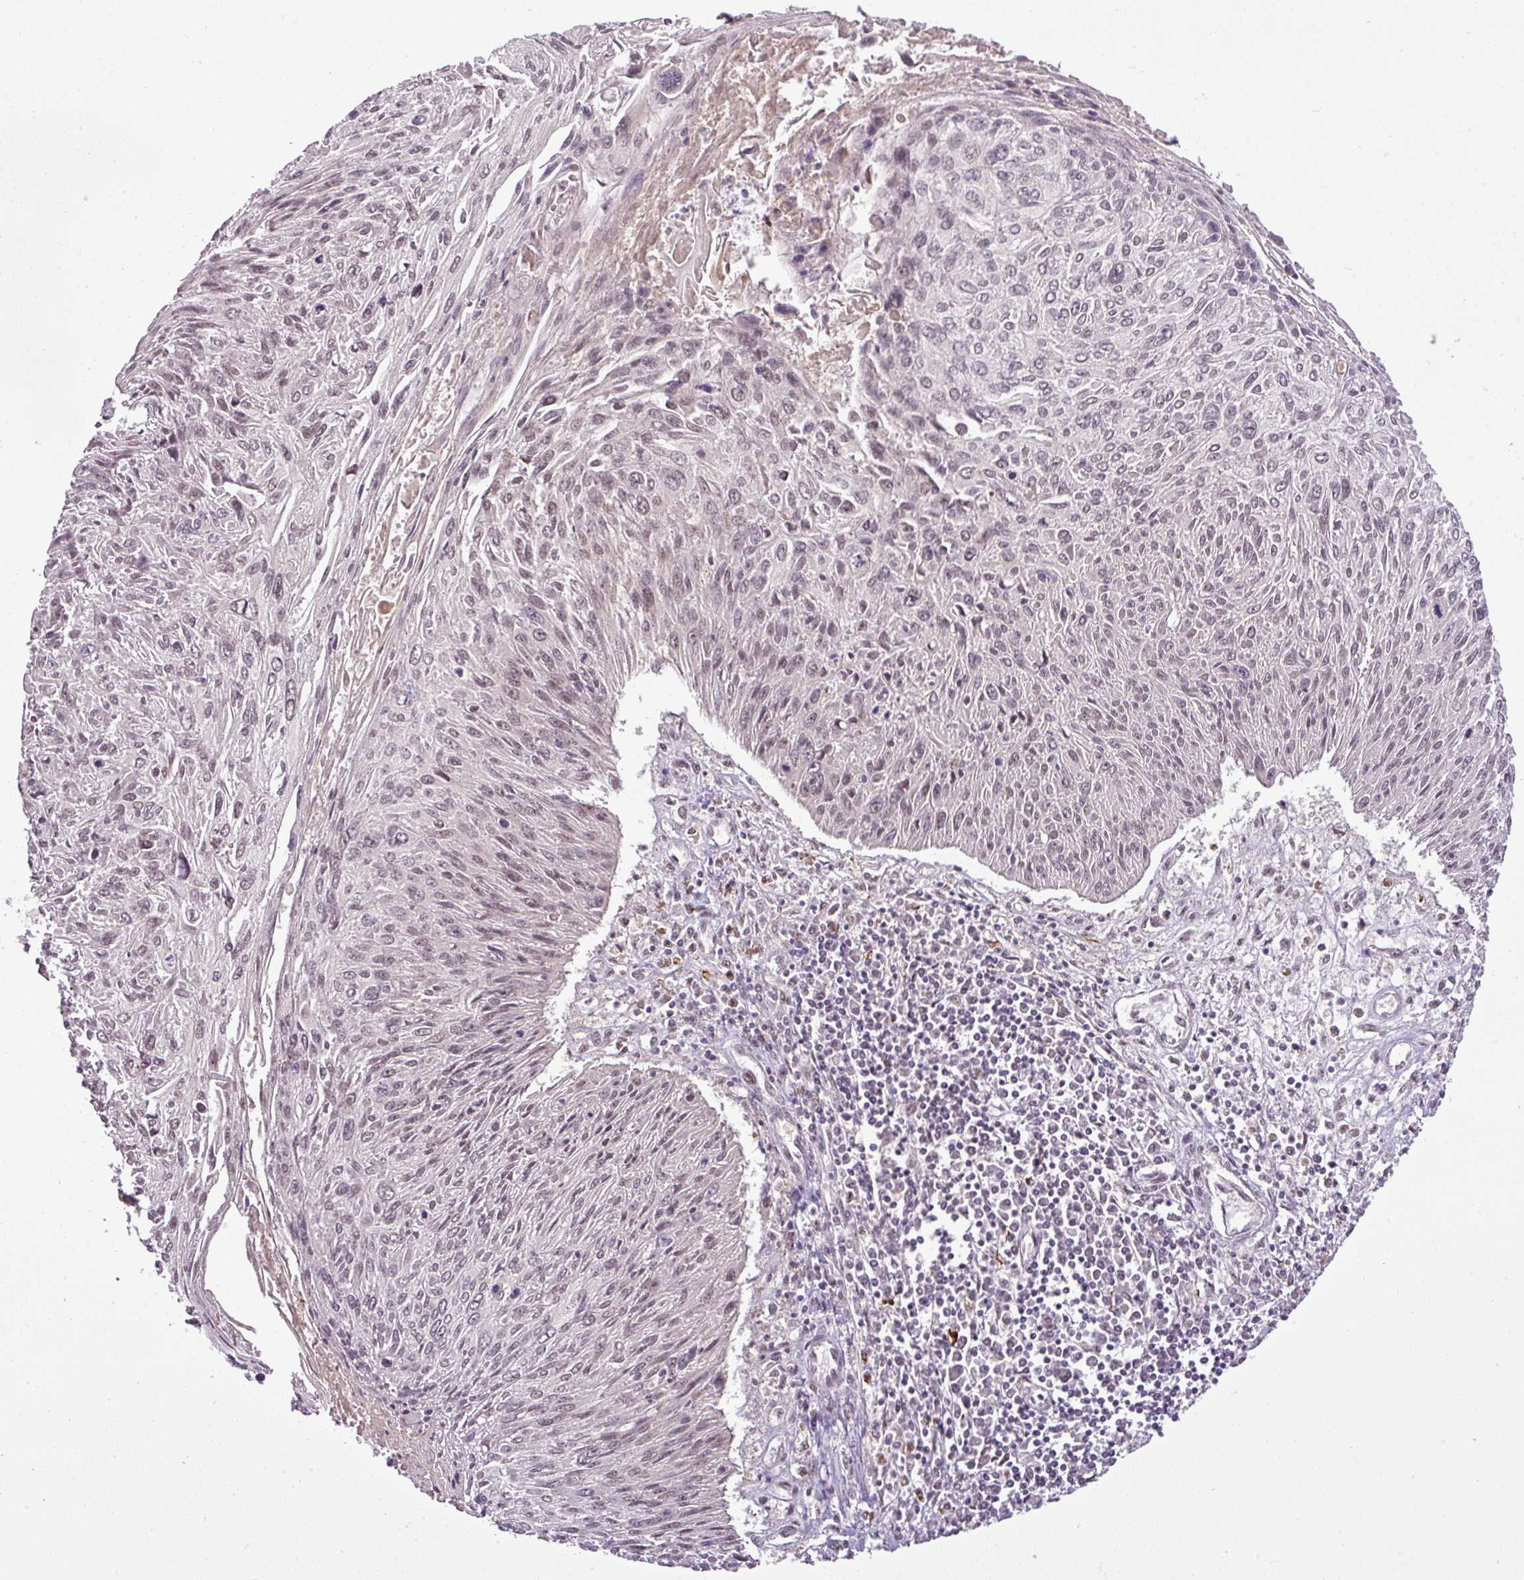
{"staining": {"intensity": "weak", "quantity": ">75%", "location": "nuclear"}, "tissue": "cervical cancer", "cell_type": "Tumor cells", "image_type": "cancer", "snomed": [{"axis": "morphology", "description": "Squamous cell carcinoma, NOS"}, {"axis": "topography", "description": "Cervix"}], "caption": "The micrograph displays staining of cervical squamous cell carcinoma, revealing weak nuclear protein staining (brown color) within tumor cells.", "gene": "MFHAS1", "patient": {"sex": "female", "age": 51}}